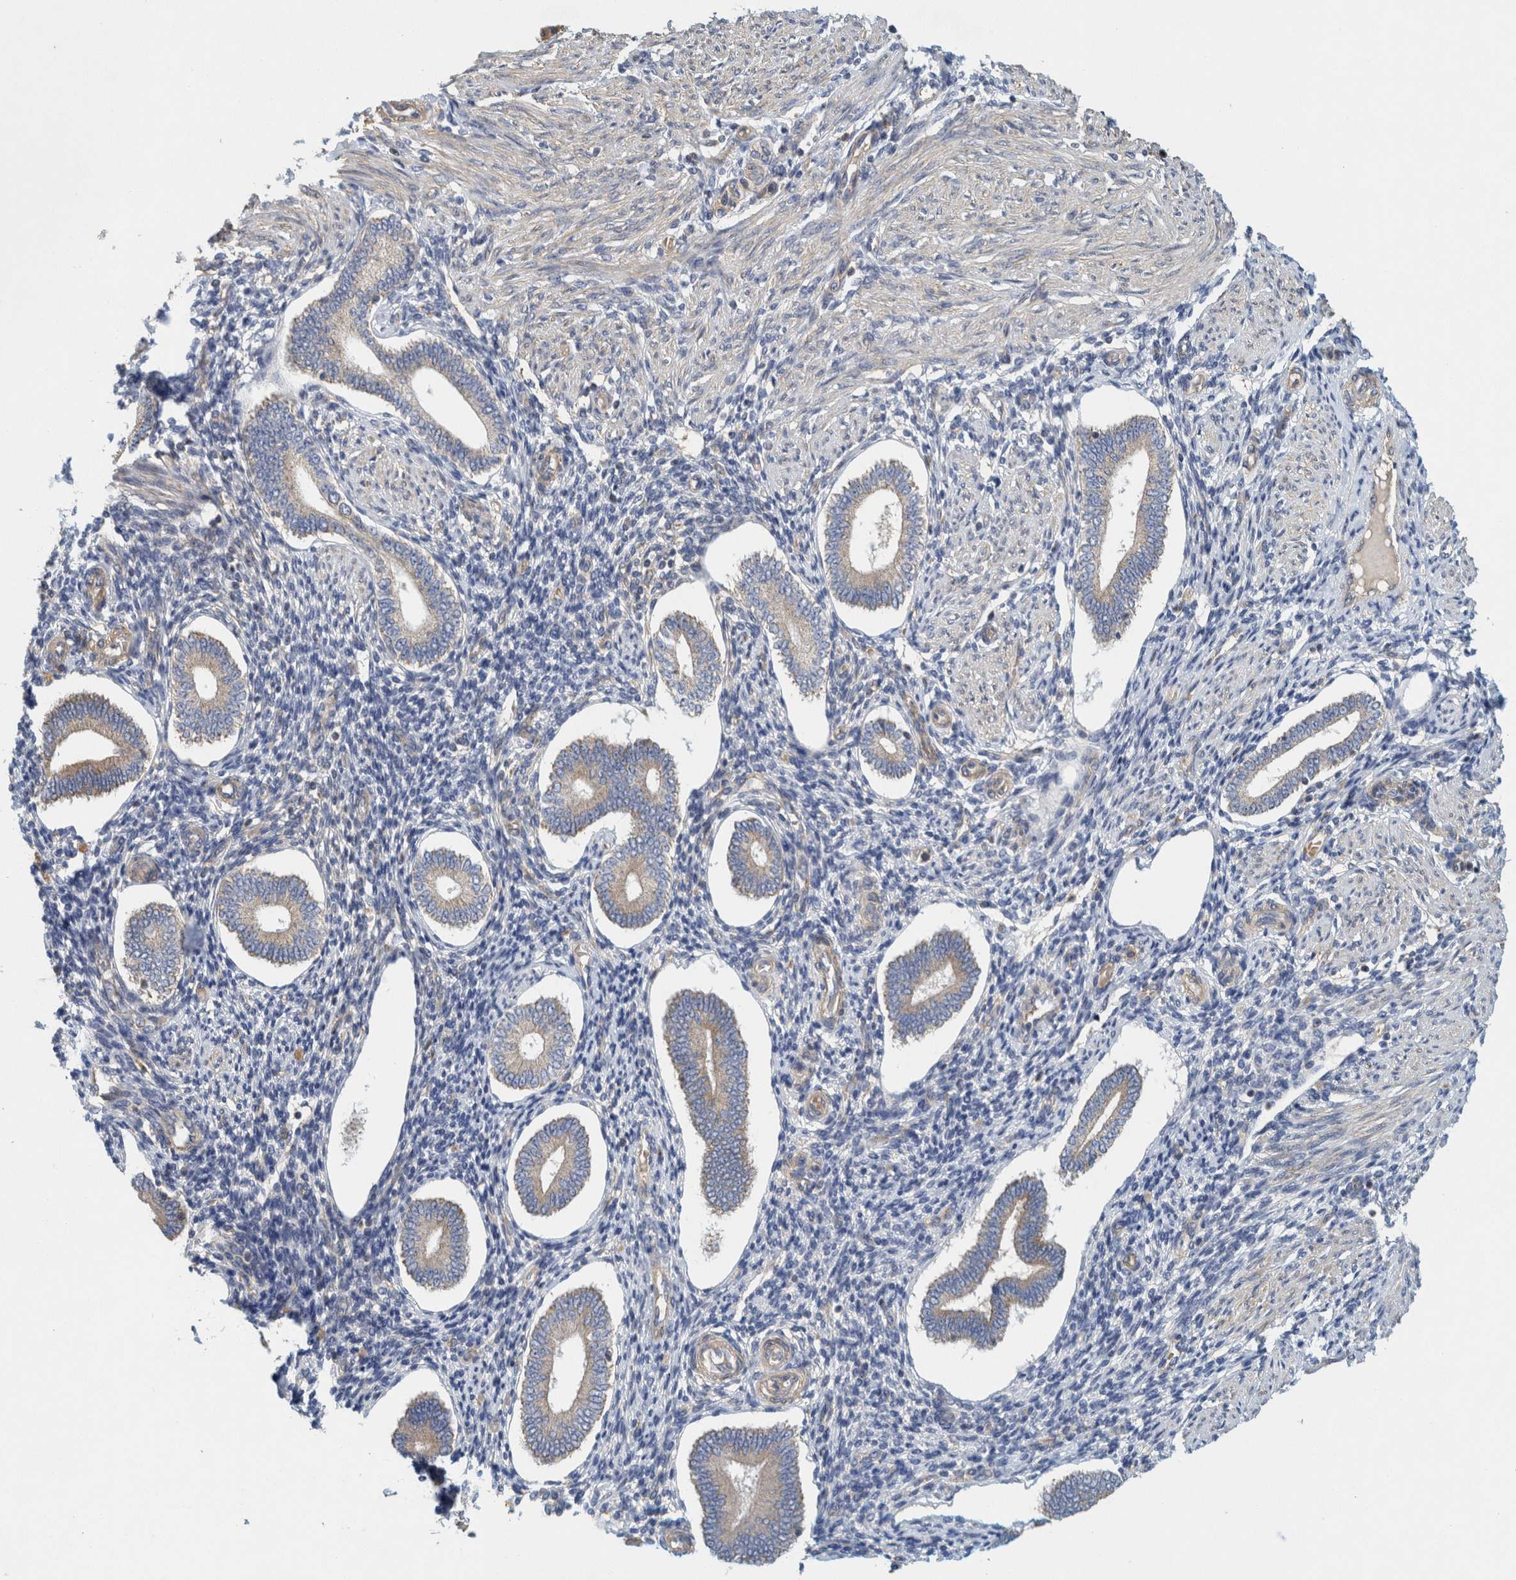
{"staining": {"intensity": "negative", "quantity": "none", "location": "none"}, "tissue": "endometrium", "cell_type": "Cells in endometrial stroma", "image_type": "normal", "snomed": [{"axis": "morphology", "description": "Normal tissue, NOS"}, {"axis": "topography", "description": "Endometrium"}], "caption": "The histopathology image displays no significant expression in cells in endometrial stroma of endometrium.", "gene": "ZNF324B", "patient": {"sex": "female", "age": 42}}